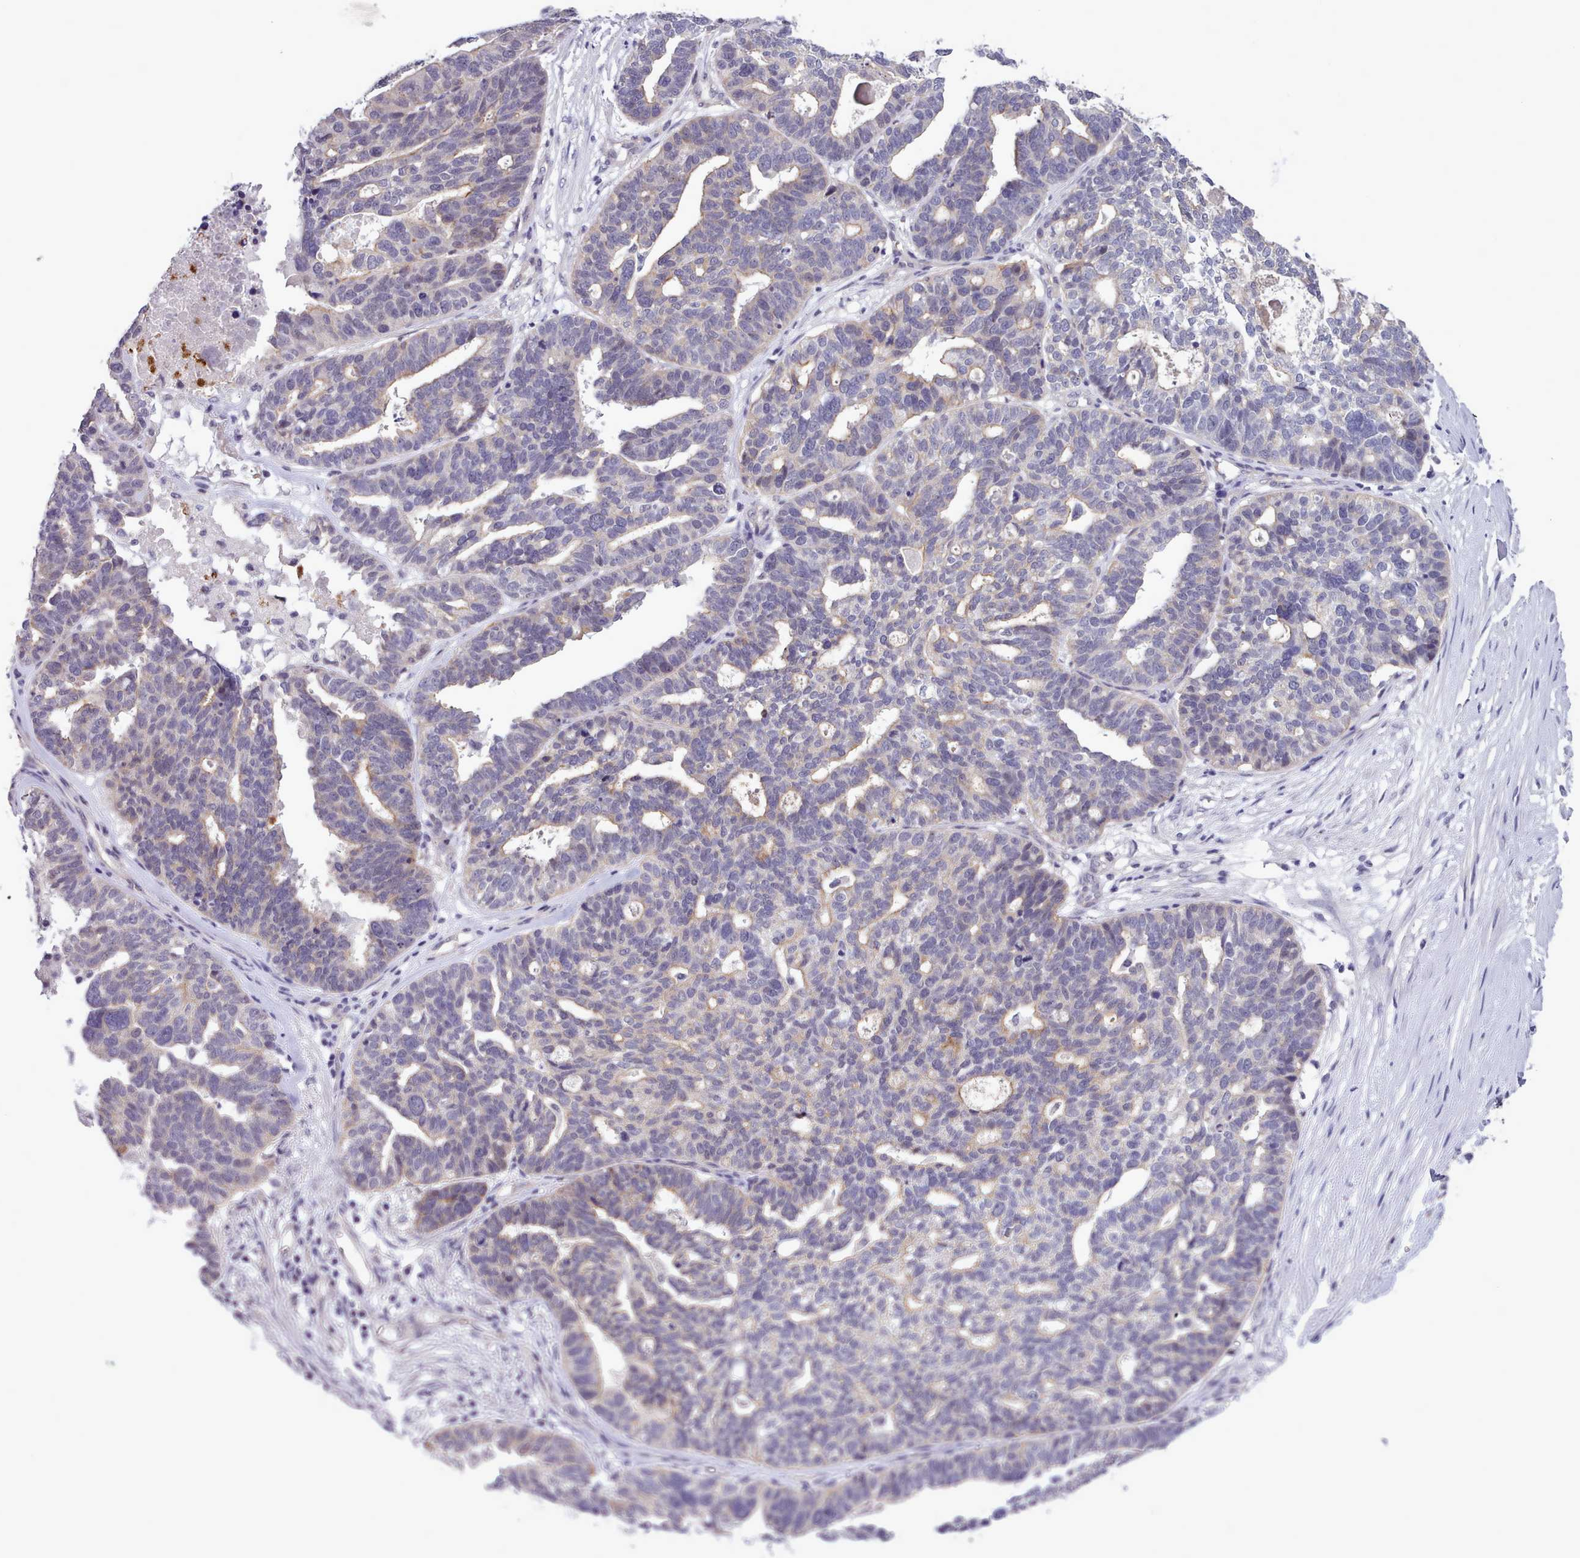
{"staining": {"intensity": "negative", "quantity": "none", "location": "none"}, "tissue": "ovarian cancer", "cell_type": "Tumor cells", "image_type": "cancer", "snomed": [{"axis": "morphology", "description": "Cystadenocarcinoma, serous, NOS"}, {"axis": "topography", "description": "Ovary"}], "caption": "There is no significant expression in tumor cells of ovarian serous cystadenocarcinoma.", "gene": "KCTD16", "patient": {"sex": "female", "age": 59}}